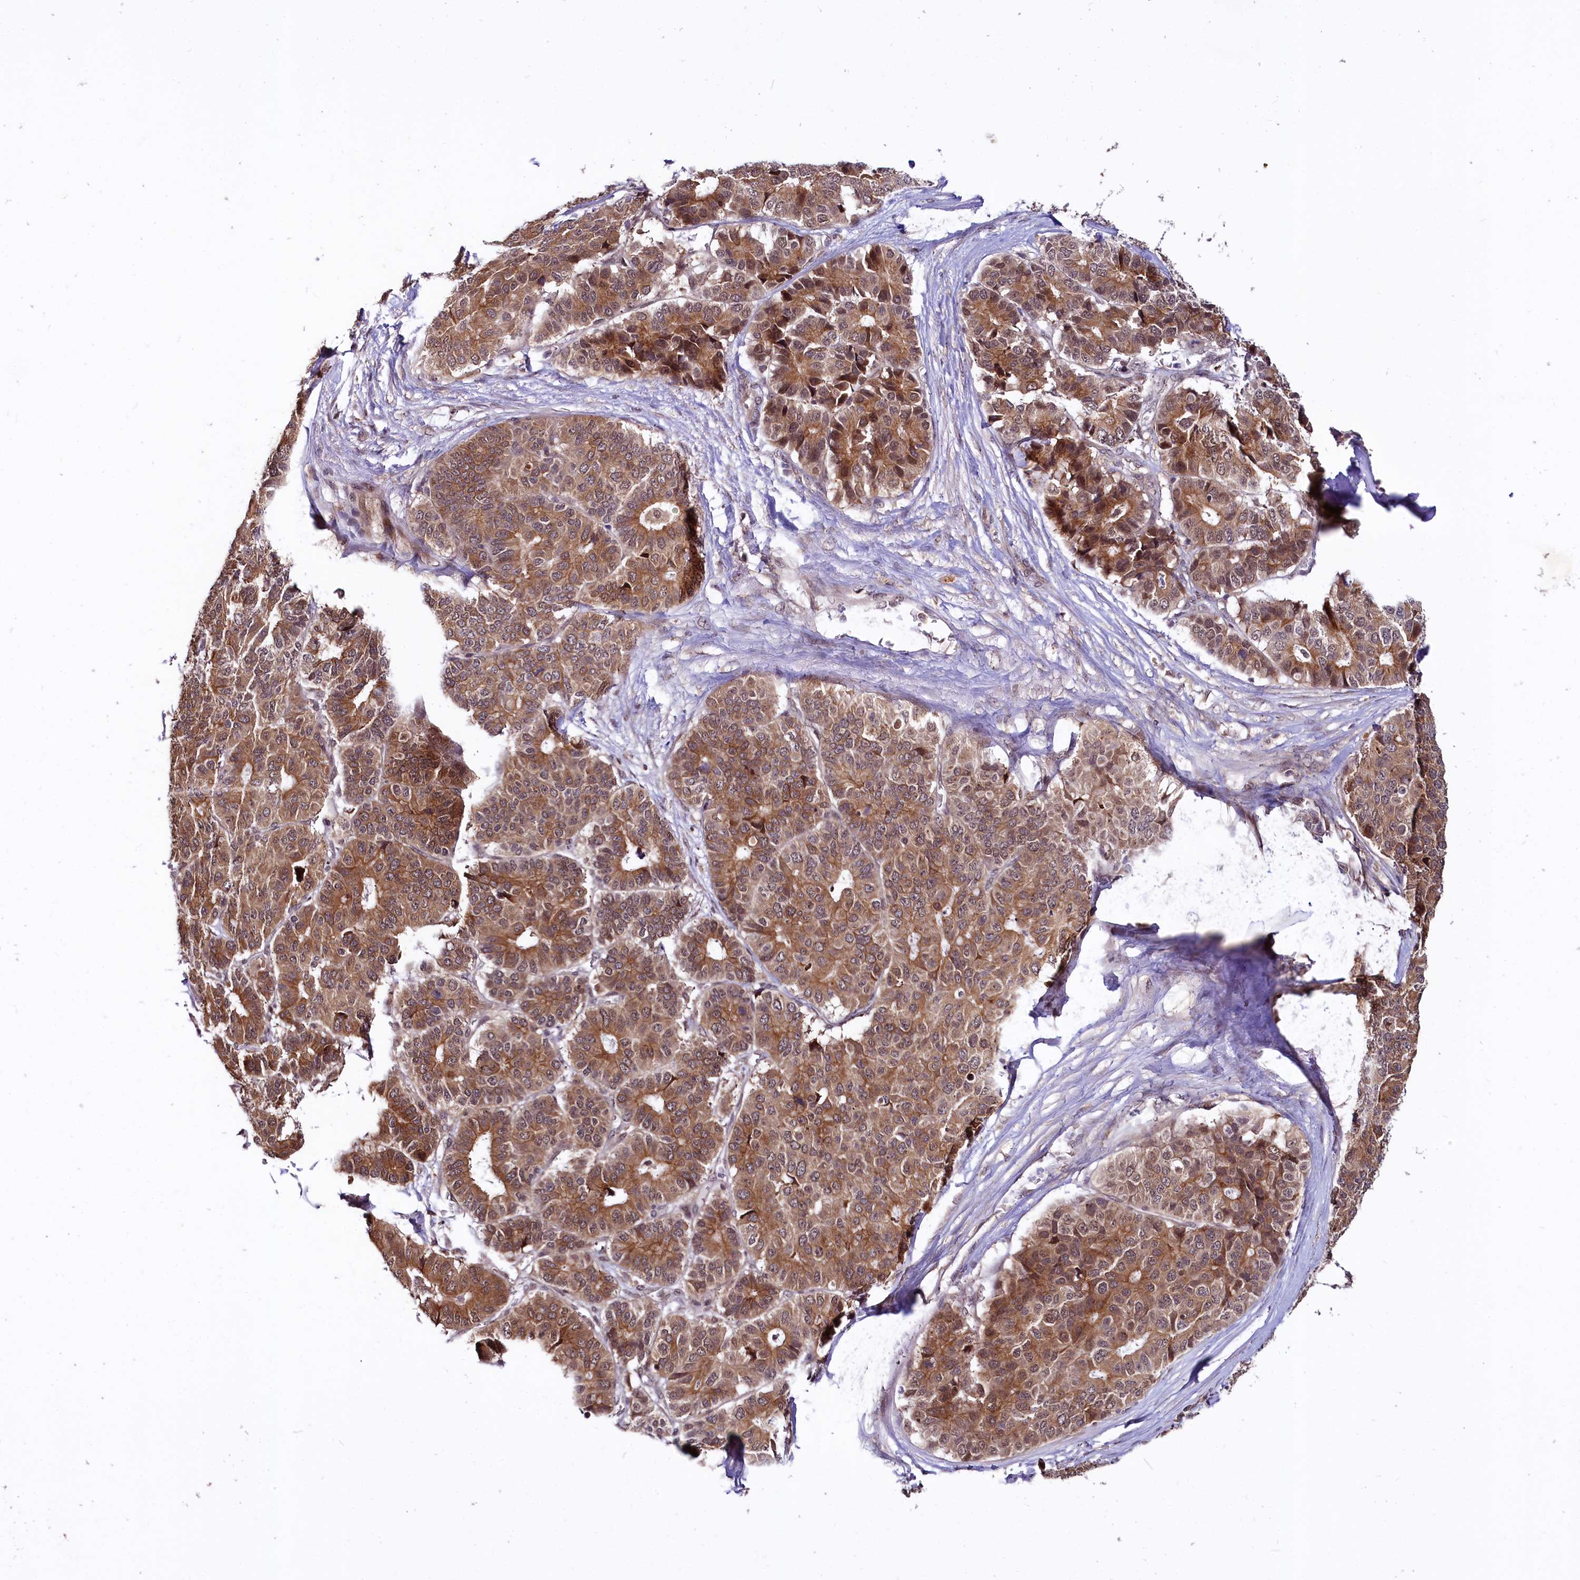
{"staining": {"intensity": "moderate", "quantity": ">75%", "location": "cytoplasmic/membranous,nuclear"}, "tissue": "pancreatic cancer", "cell_type": "Tumor cells", "image_type": "cancer", "snomed": [{"axis": "morphology", "description": "Adenocarcinoma, NOS"}, {"axis": "topography", "description": "Pancreas"}], "caption": "About >75% of tumor cells in adenocarcinoma (pancreatic) reveal moderate cytoplasmic/membranous and nuclear protein positivity as visualized by brown immunohistochemical staining.", "gene": "UBE3A", "patient": {"sex": "male", "age": 50}}